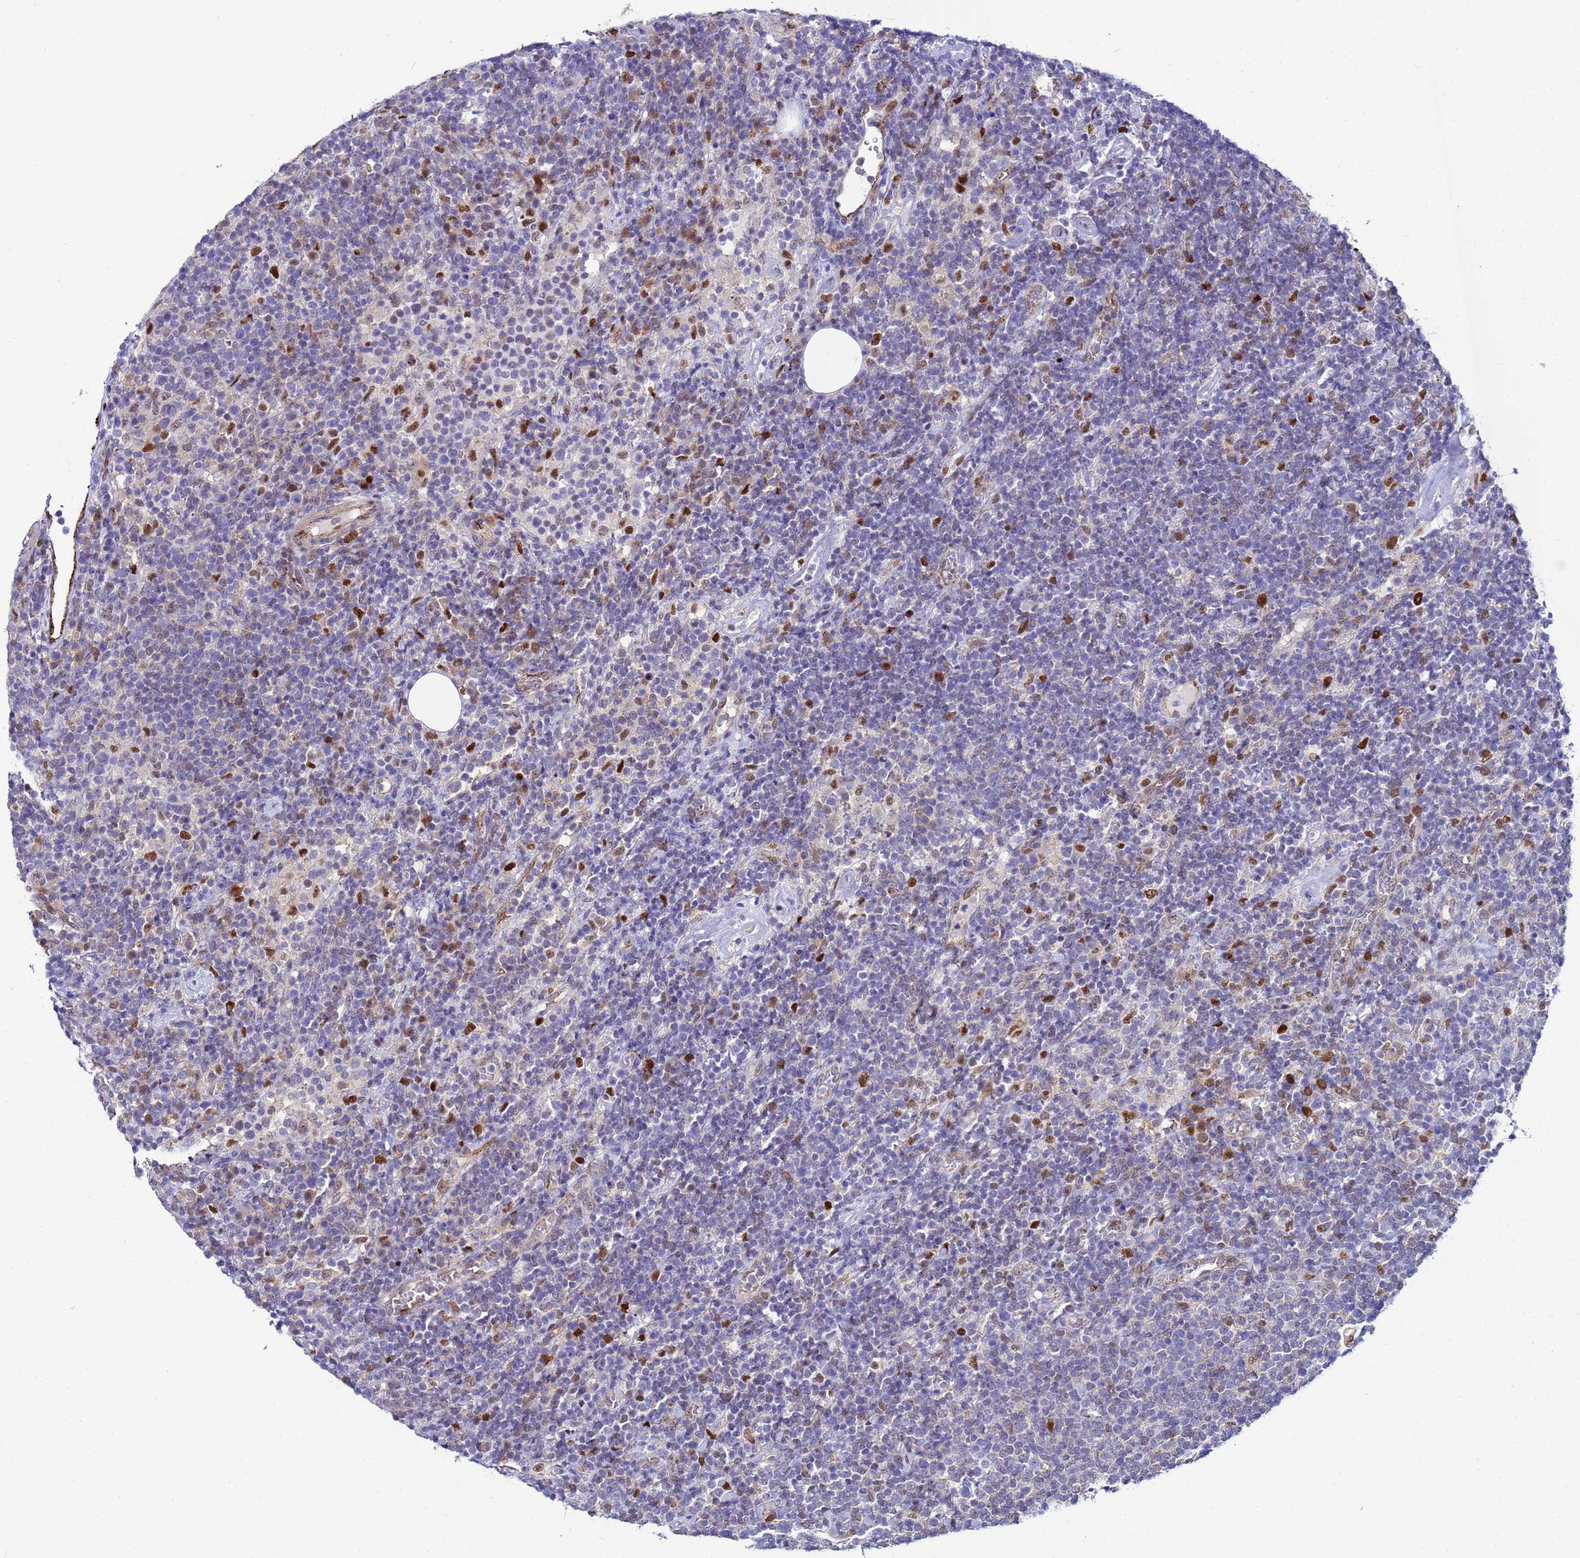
{"staining": {"intensity": "strong", "quantity": "<25%", "location": "nuclear"}, "tissue": "lymphoma", "cell_type": "Tumor cells", "image_type": "cancer", "snomed": [{"axis": "morphology", "description": "Malignant lymphoma, non-Hodgkin's type, High grade"}, {"axis": "topography", "description": "Lymph node"}], "caption": "DAB (3,3'-diaminobenzidine) immunohistochemical staining of lymphoma reveals strong nuclear protein positivity in approximately <25% of tumor cells.", "gene": "SLC25A37", "patient": {"sex": "male", "age": 61}}